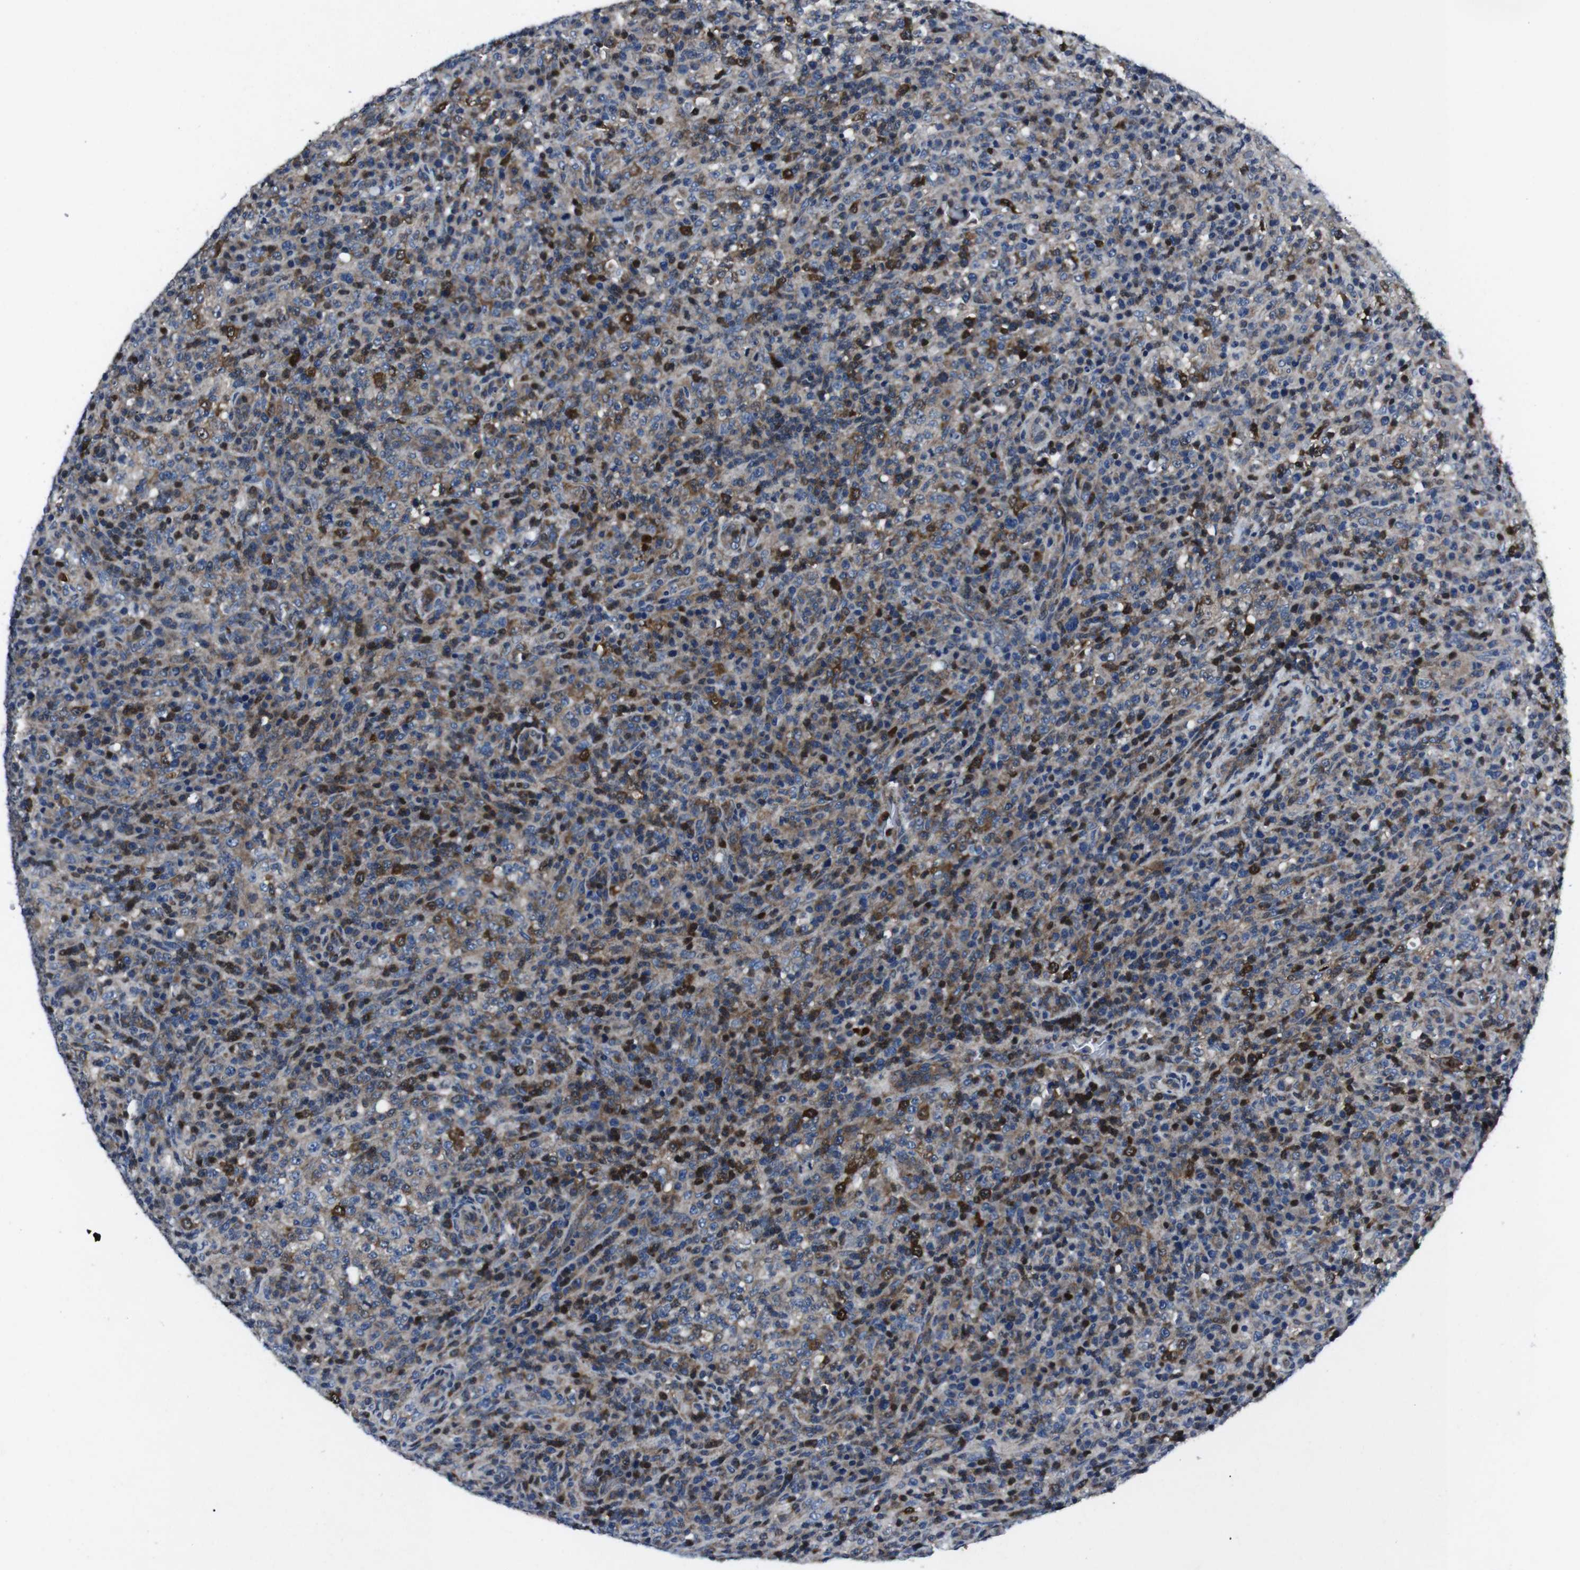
{"staining": {"intensity": "strong", "quantity": "25%-75%", "location": "cytoplasmic/membranous,nuclear"}, "tissue": "lymphoma", "cell_type": "Tumor cells", "image_type": "cancer", "snomed": [{"axis": "morphology", "description": "Malignant lymphoma, non-Hodgkin's type, High grade"}, {"axis": "topography", "description": "Lymph node"}], "caption": "IHC histopathology image of human high-grade malignant lymphoma, non-Hodgkin's type stained for a protein (brown), which displays high levels of strong cytoplasmic/membranous and nuclear positivity in about 25%-75% of tumor cells.", "gene": "STAT4", "patient": {"sex": "female", "age": 76}}